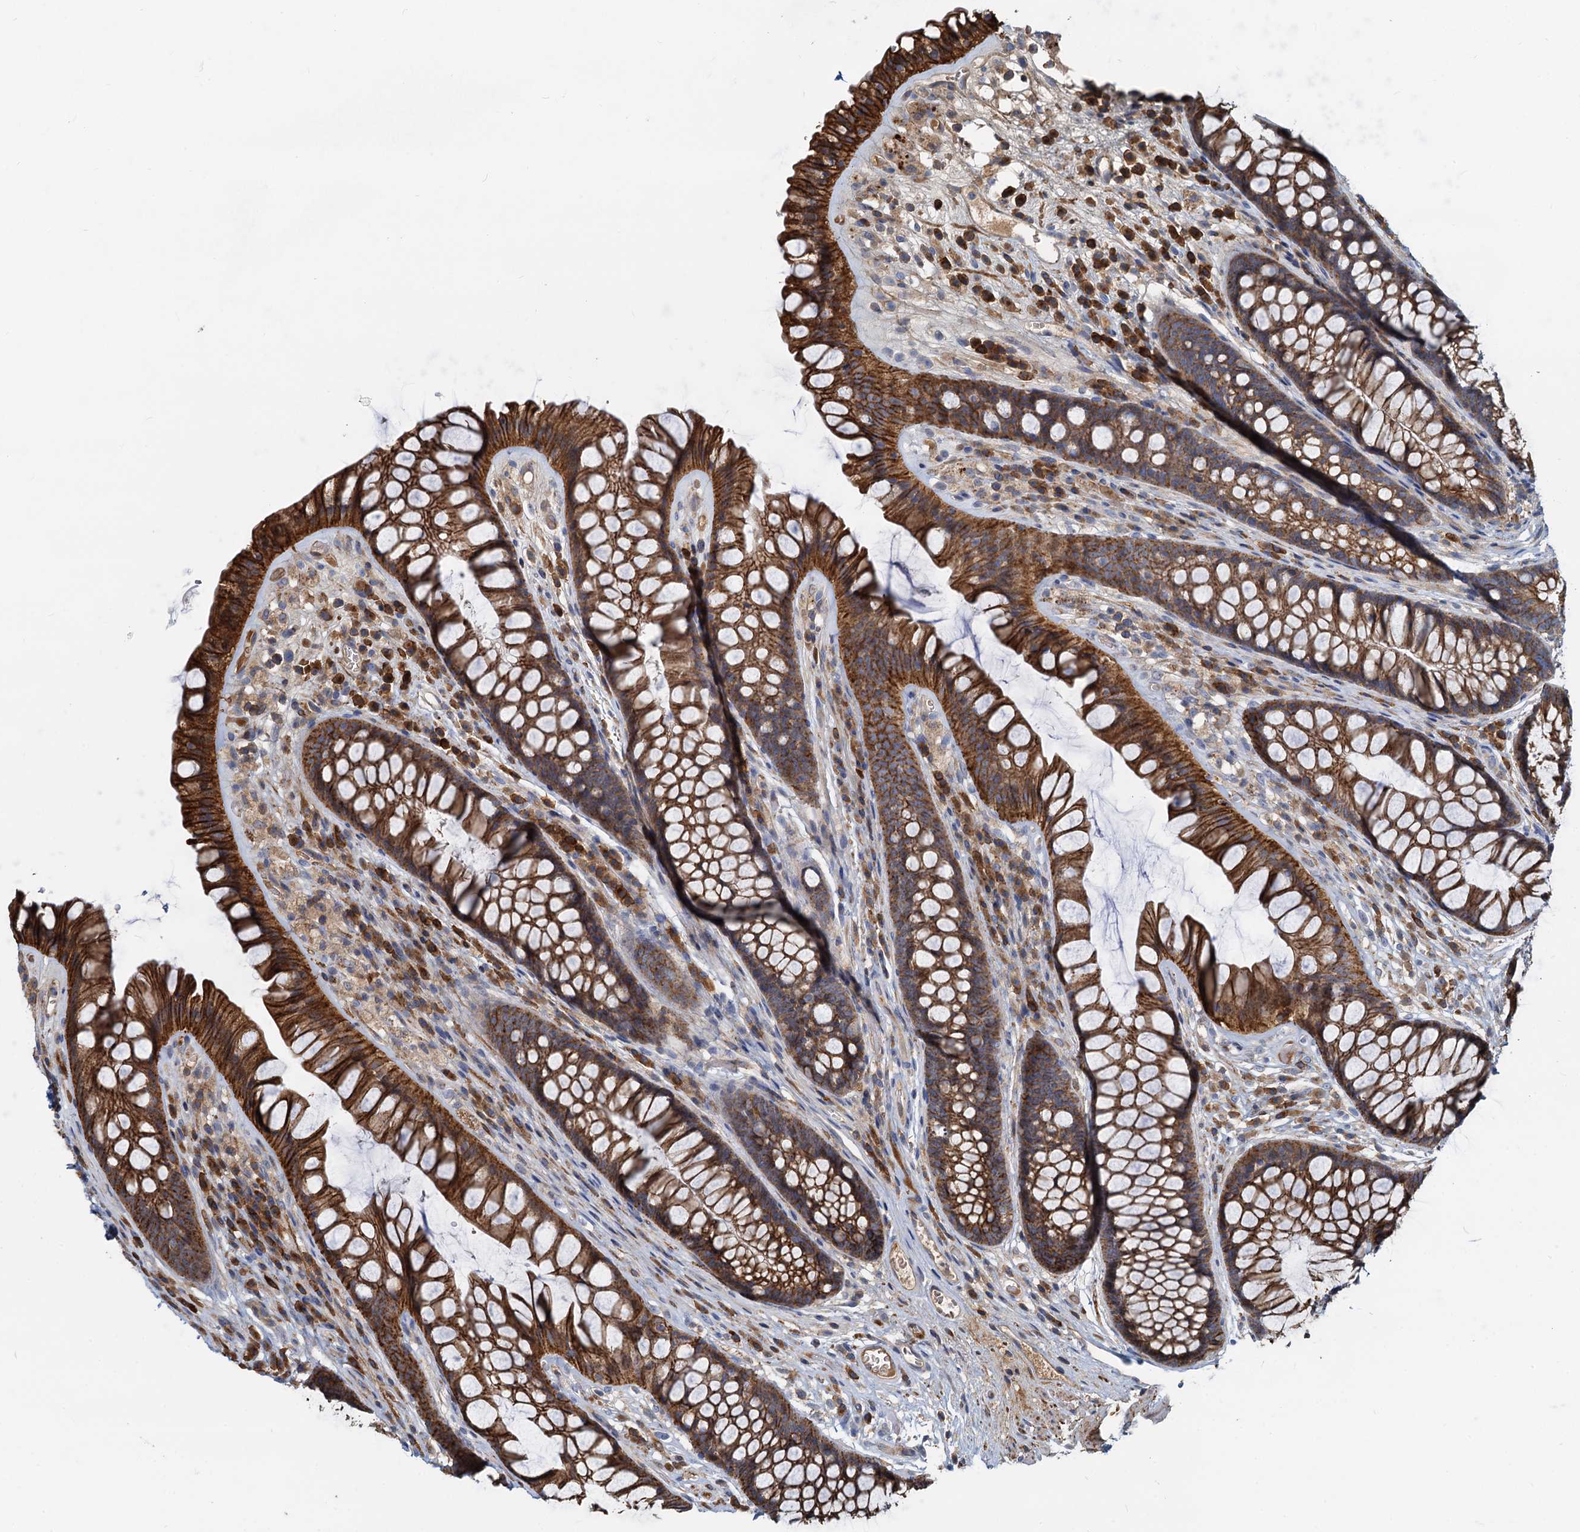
{"staining": {"intensity": "strong", "quantity": ">75%", "location": "cytoplasmic/membranous"}, "tissue": "rectum", "cell_type": "Glandular cells", "image_type": "normal", "snomed": [{"axis": "morphology", "description": "Normal tissue, NOS"}, {"axis": "topography", "description": "Rectum"}], "caption": "Strong cytoplasmic/membranous expression is present in approximately >75% of glandular cells in normal rectum. The protein of interest is shown in brown color, while the nuclei are stained blue.", "gene": "LNX2", "patient": {"sex": "male", "age": 74}}